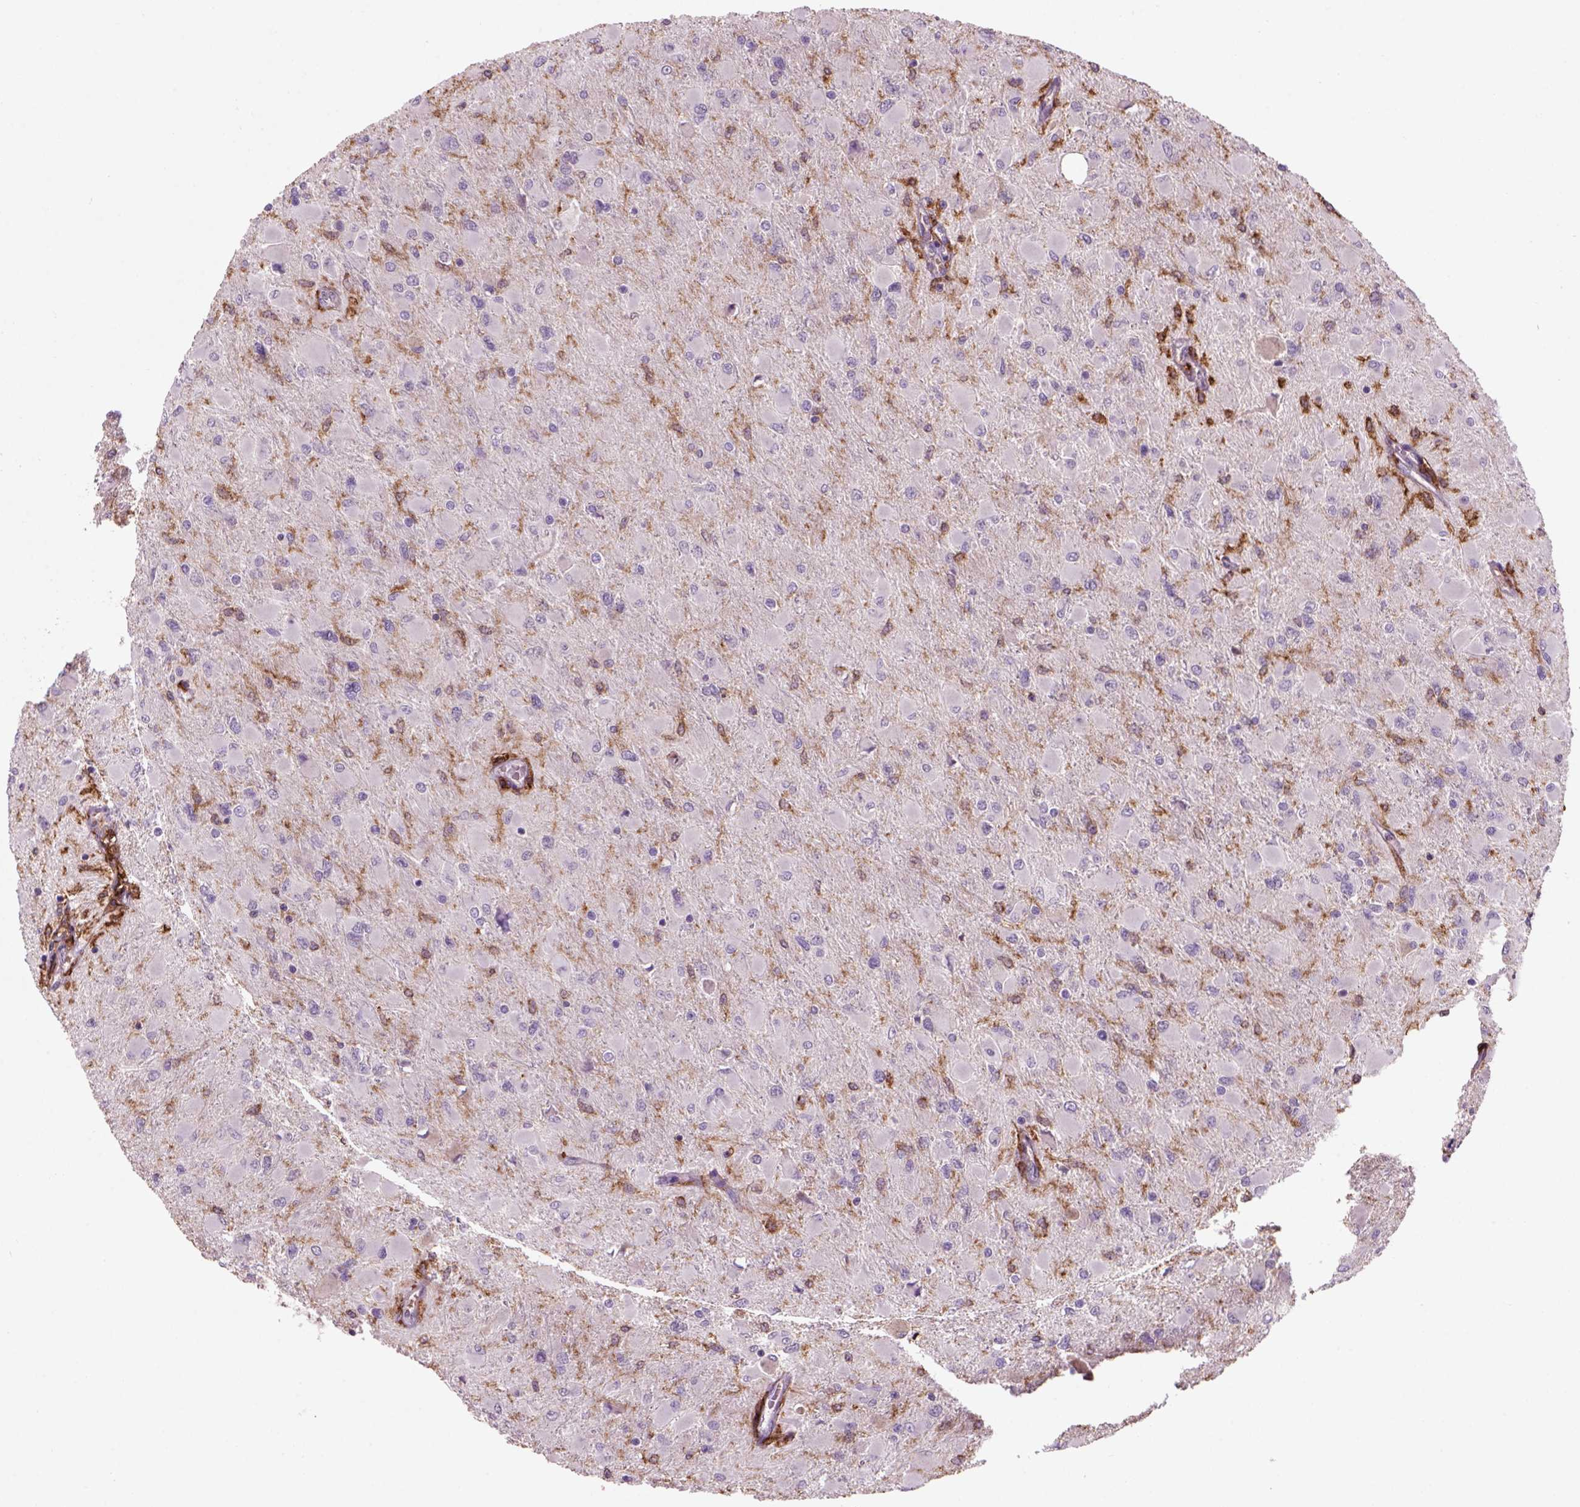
{"staining": {"intensity": "negative", "quantity": "none", "location": "none"}, "tissue": "glioma", "cell_type": "Tumor cells", "image_type": "cancer", "snomed": [{"axis": "morphology", "description": "Glioma, malignant, High grade"}, {"axis": "topography", "description": "Cerebral cortex"}], "caption": "Malignant glioma (high-grade) was stained to show a protein in brown. There is no significant positivity in tumor cells. (DAB (3,3'-diaminobenzidine) IHC with hematoxylin counter stain).", "gene": "CD14", "patient": {"sex": "female", "age": 36}}